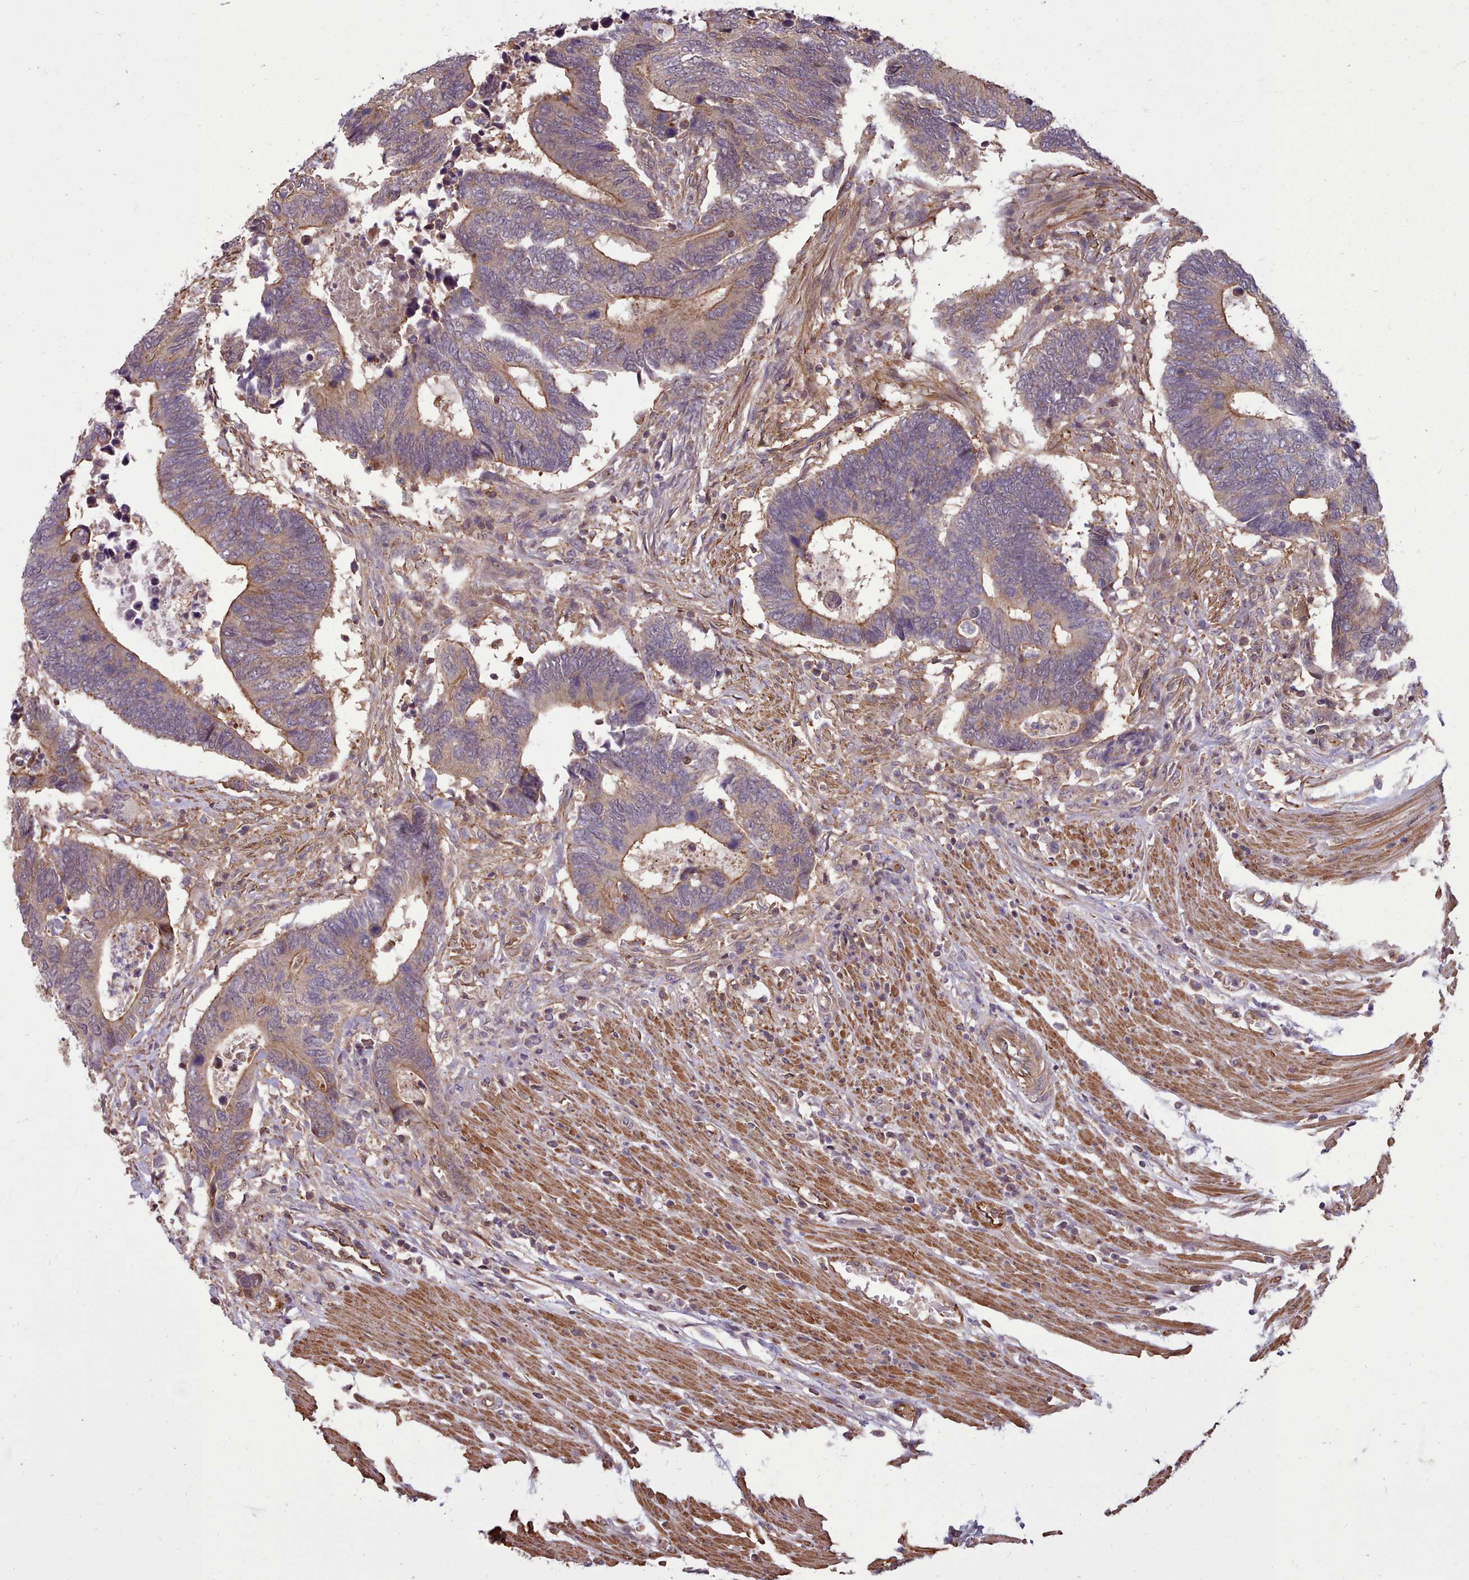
{"staining": {"intensity": "moderate", "quantity": "25%-75%", "location": "cytoplasmic/membranous"}, "tissue": "colorectal cancer", "cell_type": "Tumor cells", "image_type": "cancer", "snomed": [{"axis": "morphology", "description": "Adenocarcinoma, NOS"}, {"axis": "topography", "description": "Colon"}], "caption": "Colorectal adenocarcinoma stained with a brown dye displays moderate cytoplasmic/membranous positive staining in about 25%-75% of tumor cells.", "gene": "STUB1", "patient": {"sex": "male", "age": 87}}